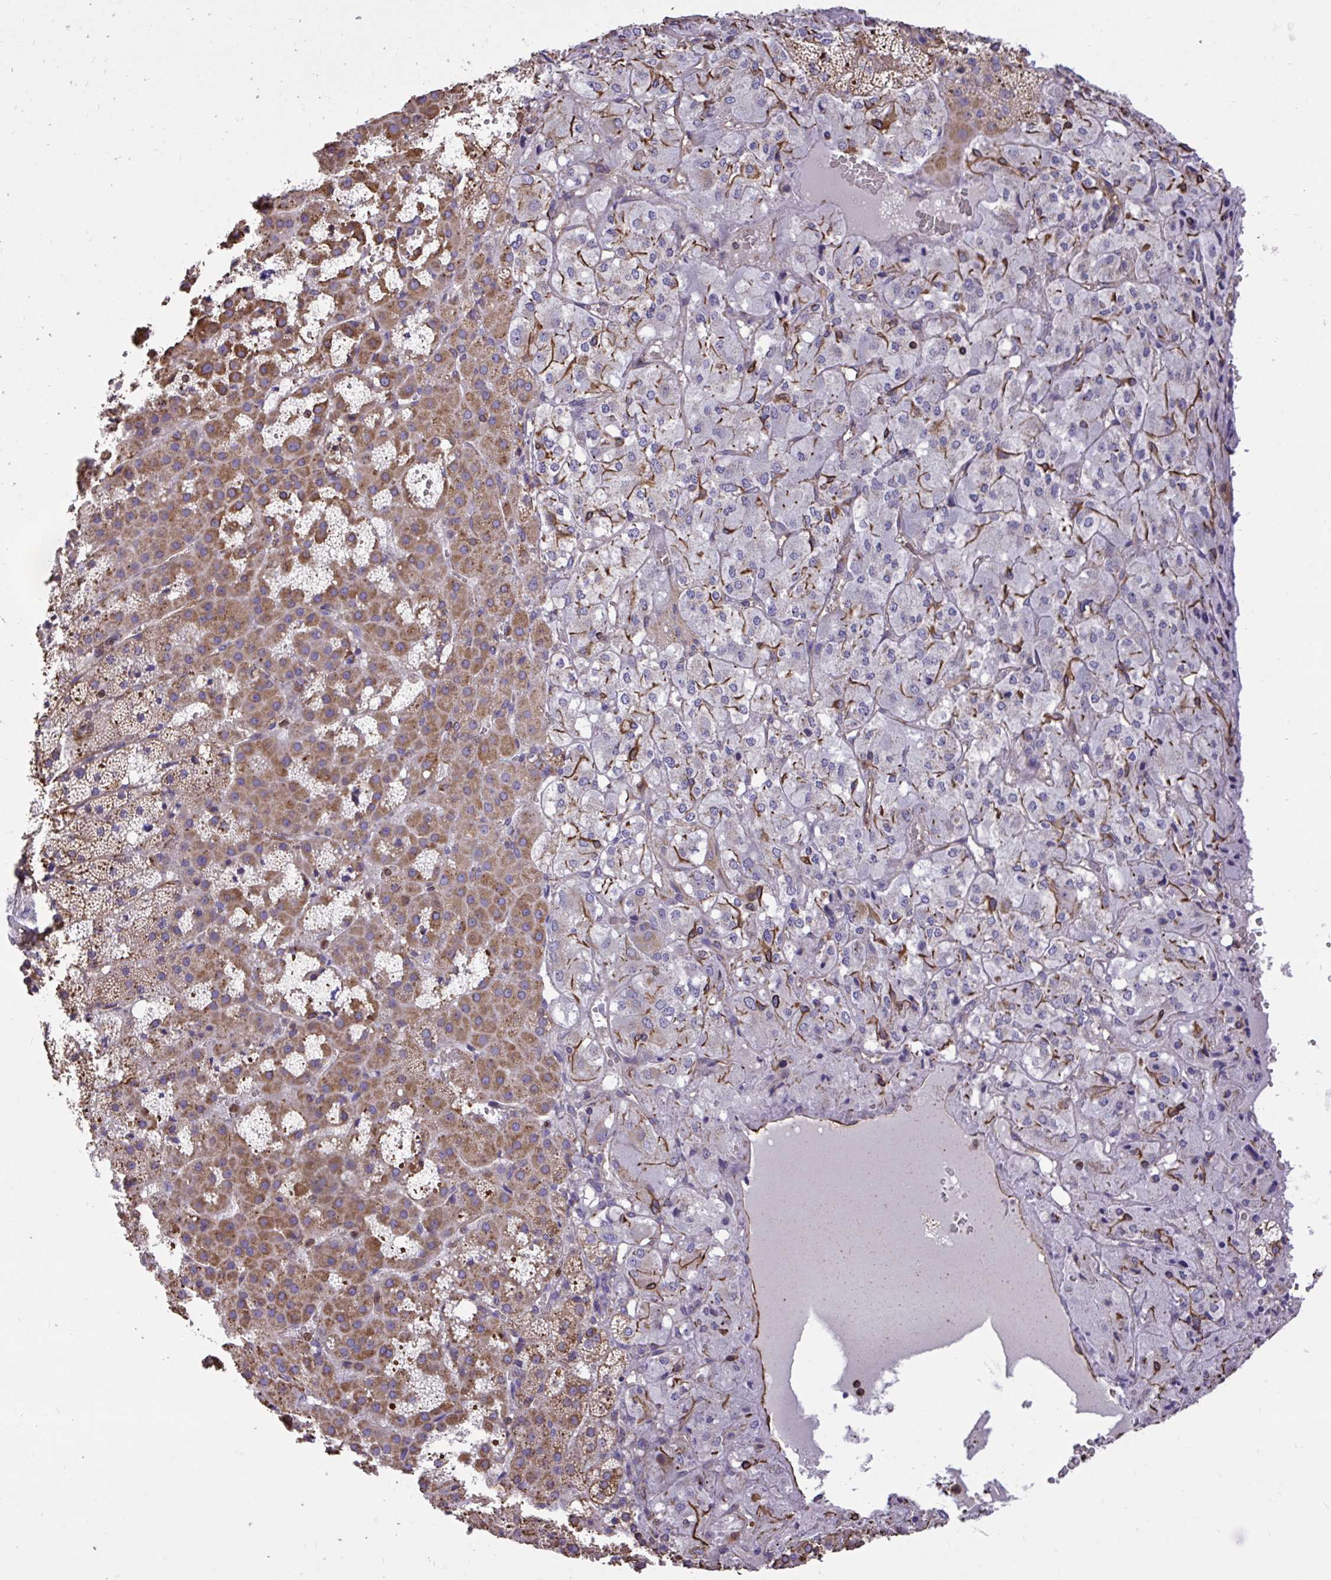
{"staining": {"intensity": "moderate", "quantity": "25%-75%", "location": "cytoplasmic/membranous"}, "tissue": "adrenal gland", "cell_type": "Glandular cells", "image_type": "normal", "snomed": [{"axis": "morphology", "description": "Normal tissue, NOS"}, {"axis": "topography", "description": "Adrenal gland"}], "caption": "Immunohistochemical staining of benign adrenal gland displays 25%-75% levels of moderate cytoplasmic/membranous protein staining in approximately 25%-75% of glandular cells. Using DAB (3,3'-diaminobenzidine) (brown) and hematoxylin (blue) stains, captured at high magnification using brightfield microscopy.", "gene": "RNF103", "patient": {"sex": "male", "age": 53}}